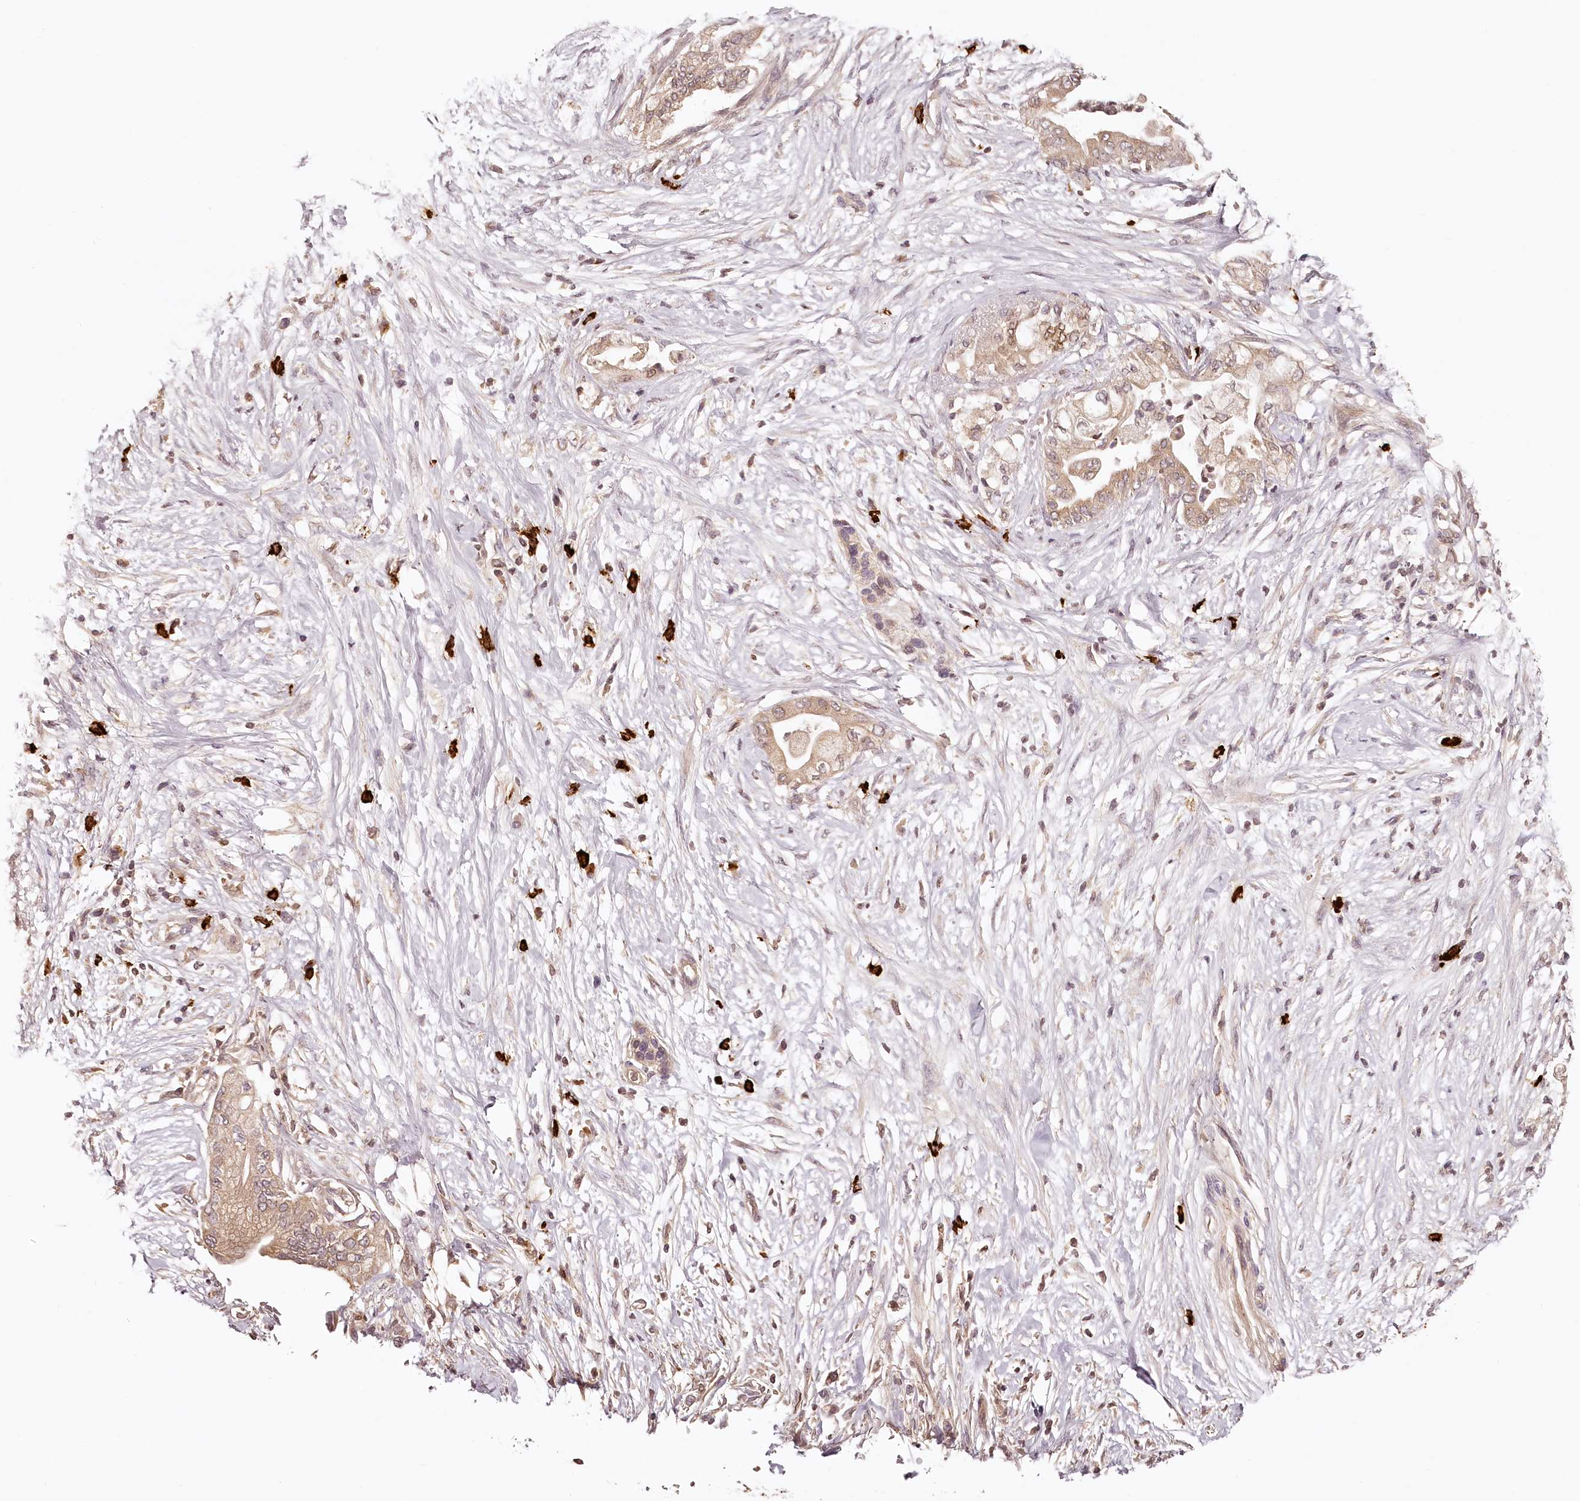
{"staining": {"intensity": "weak", "quantity": ">75%", "location": "cytoplasmic/membranous"}, "tissue": "pancreatic cancer", "cell_type": "Tumor cells", "image_type": "cancer", "snomed": [{"axis": "morphology", "description": "Normal tissue, NOS"}, {"axis": "morphology", "description": "Adenocarcinoma, NOS"}, {"axis": "topography", "description": "Pancreas"}, {"axis": "topography", "description": "Duodenum"}], "caption": "A photomicrograph showing weak cytoplasmic/membranous positivity in about >75% of tumor cells in adenocarcinoma (pancreatic), as visualized by brown immunohistochemical staining.", "gene": "SYNGR1", "patient": {"sex": "female", "age": 60}}